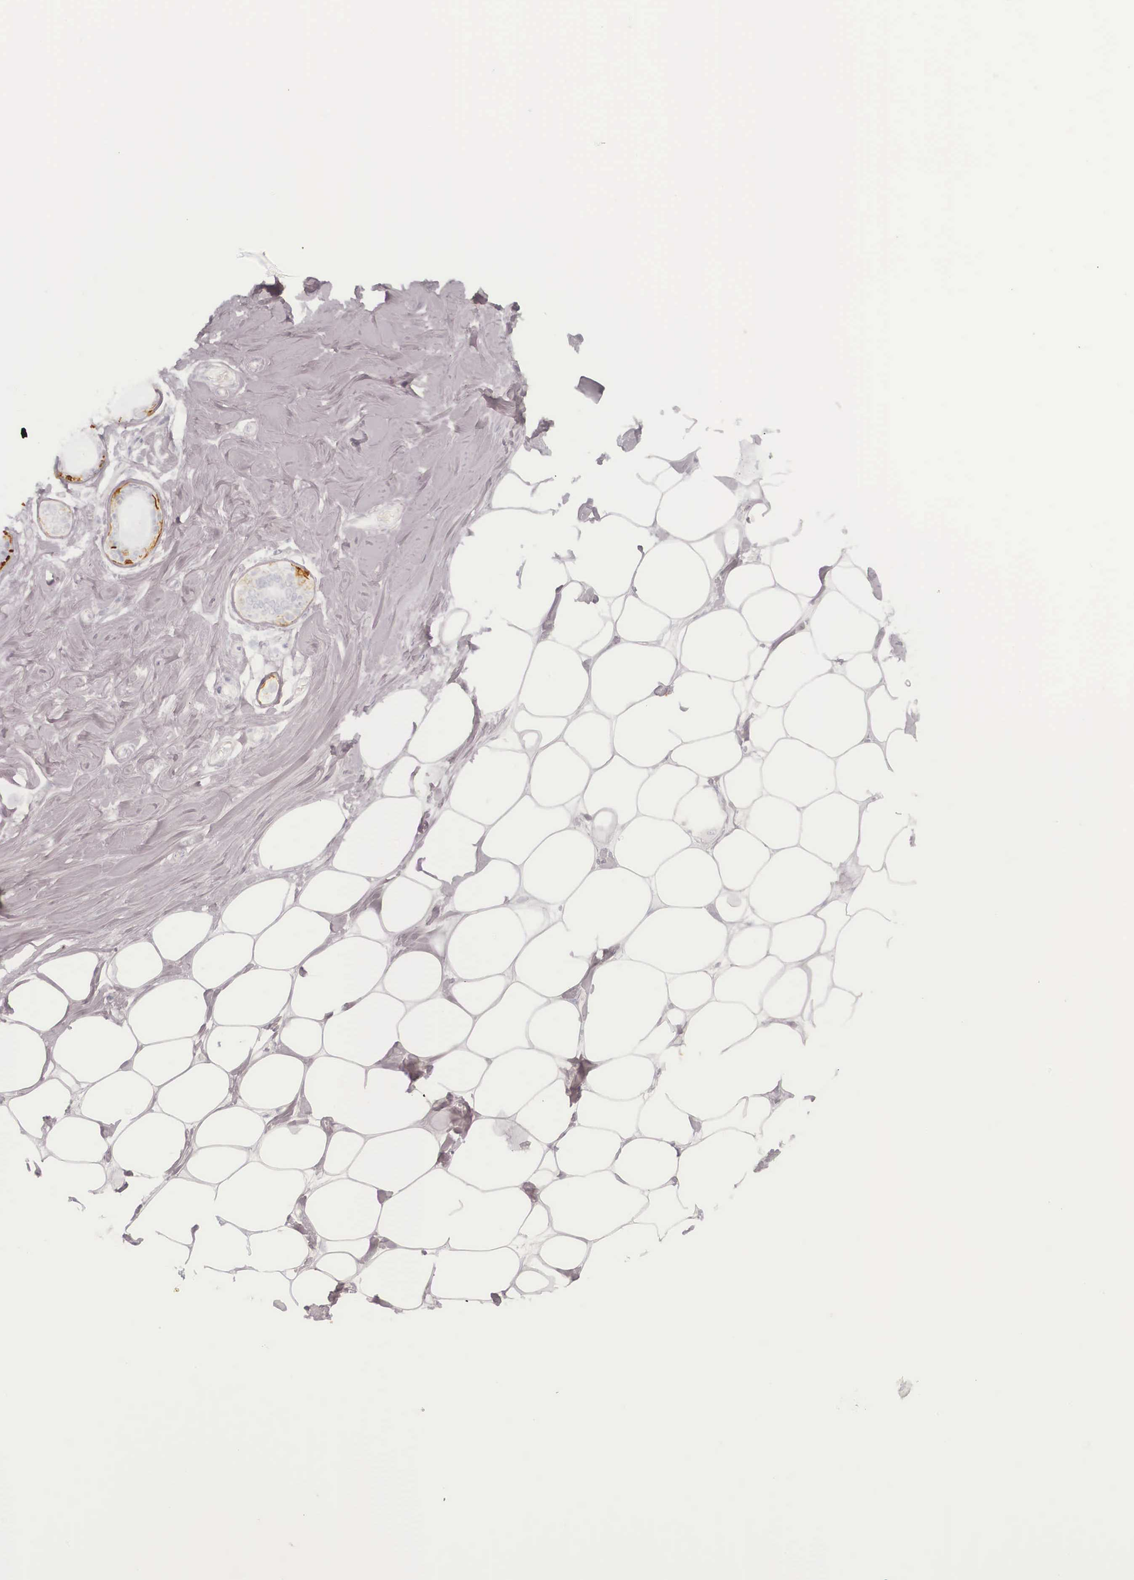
{"staining": {"intensity": "negative", "quantity": "none", "location": "none"}, "tissue": "adipose tissue", "cell_type": "Adipocytes", "image_type": "normal", "snomed": [{"axis": "morphology", "description": "Normal tissue, NOS"}, {"axis": "topography", "description": "Breast"}], "caption": "Normal adipose tissue was stained to show a protein in brown. There is no significant staining in adipocytes. The staining was performed using DAB (3,3'-diaminobenzidine) to visualize the protein expression in brown, while the nuclei were stained in blue with hematoxylin (Magnification: 20x).", "gene": "KRT14", "patient": {"sex": "female", "age": 44}}